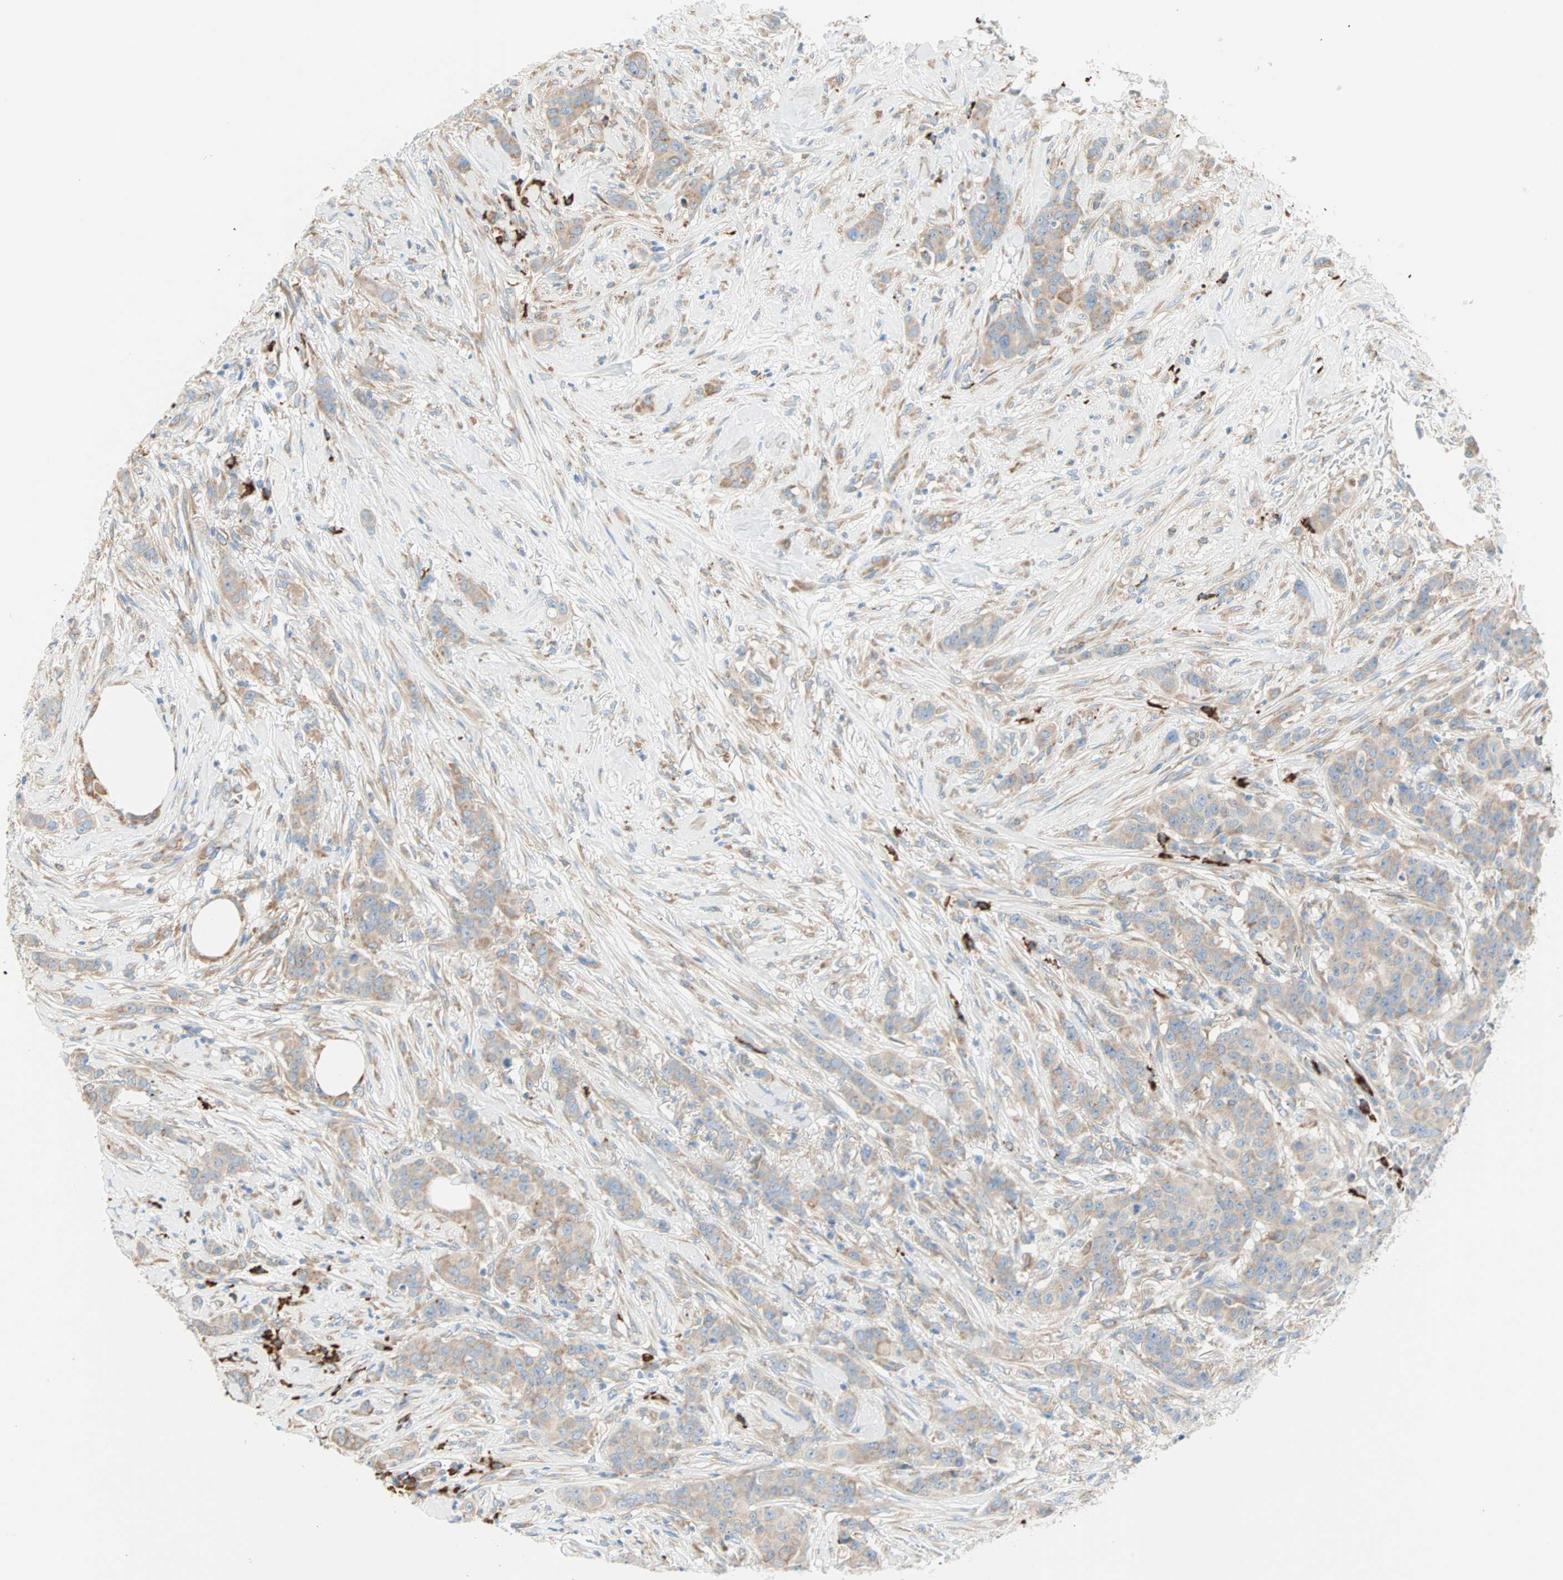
{"staining": {"intensity": "moderate", "quantity": ">75%", "location": "cytoplasmic/membranous"}, "tissue": "breast cancer", "cell_type": "Tumor cells", "image_type": "cancer", "snomed": [{"axis": "morphology", "description": "Duct carcinoma"}, {"axis": "topography", "description": "Breast"}], "caption": "This photomicrograph demonstrates IHC staining of intraductal carcinoma (breast), with medium moderate cytoplasmic/membranous expression in about >75% of tumor cells.", "gene": "PLCXD1", "patient": {"sex": "female", "age": 40}}